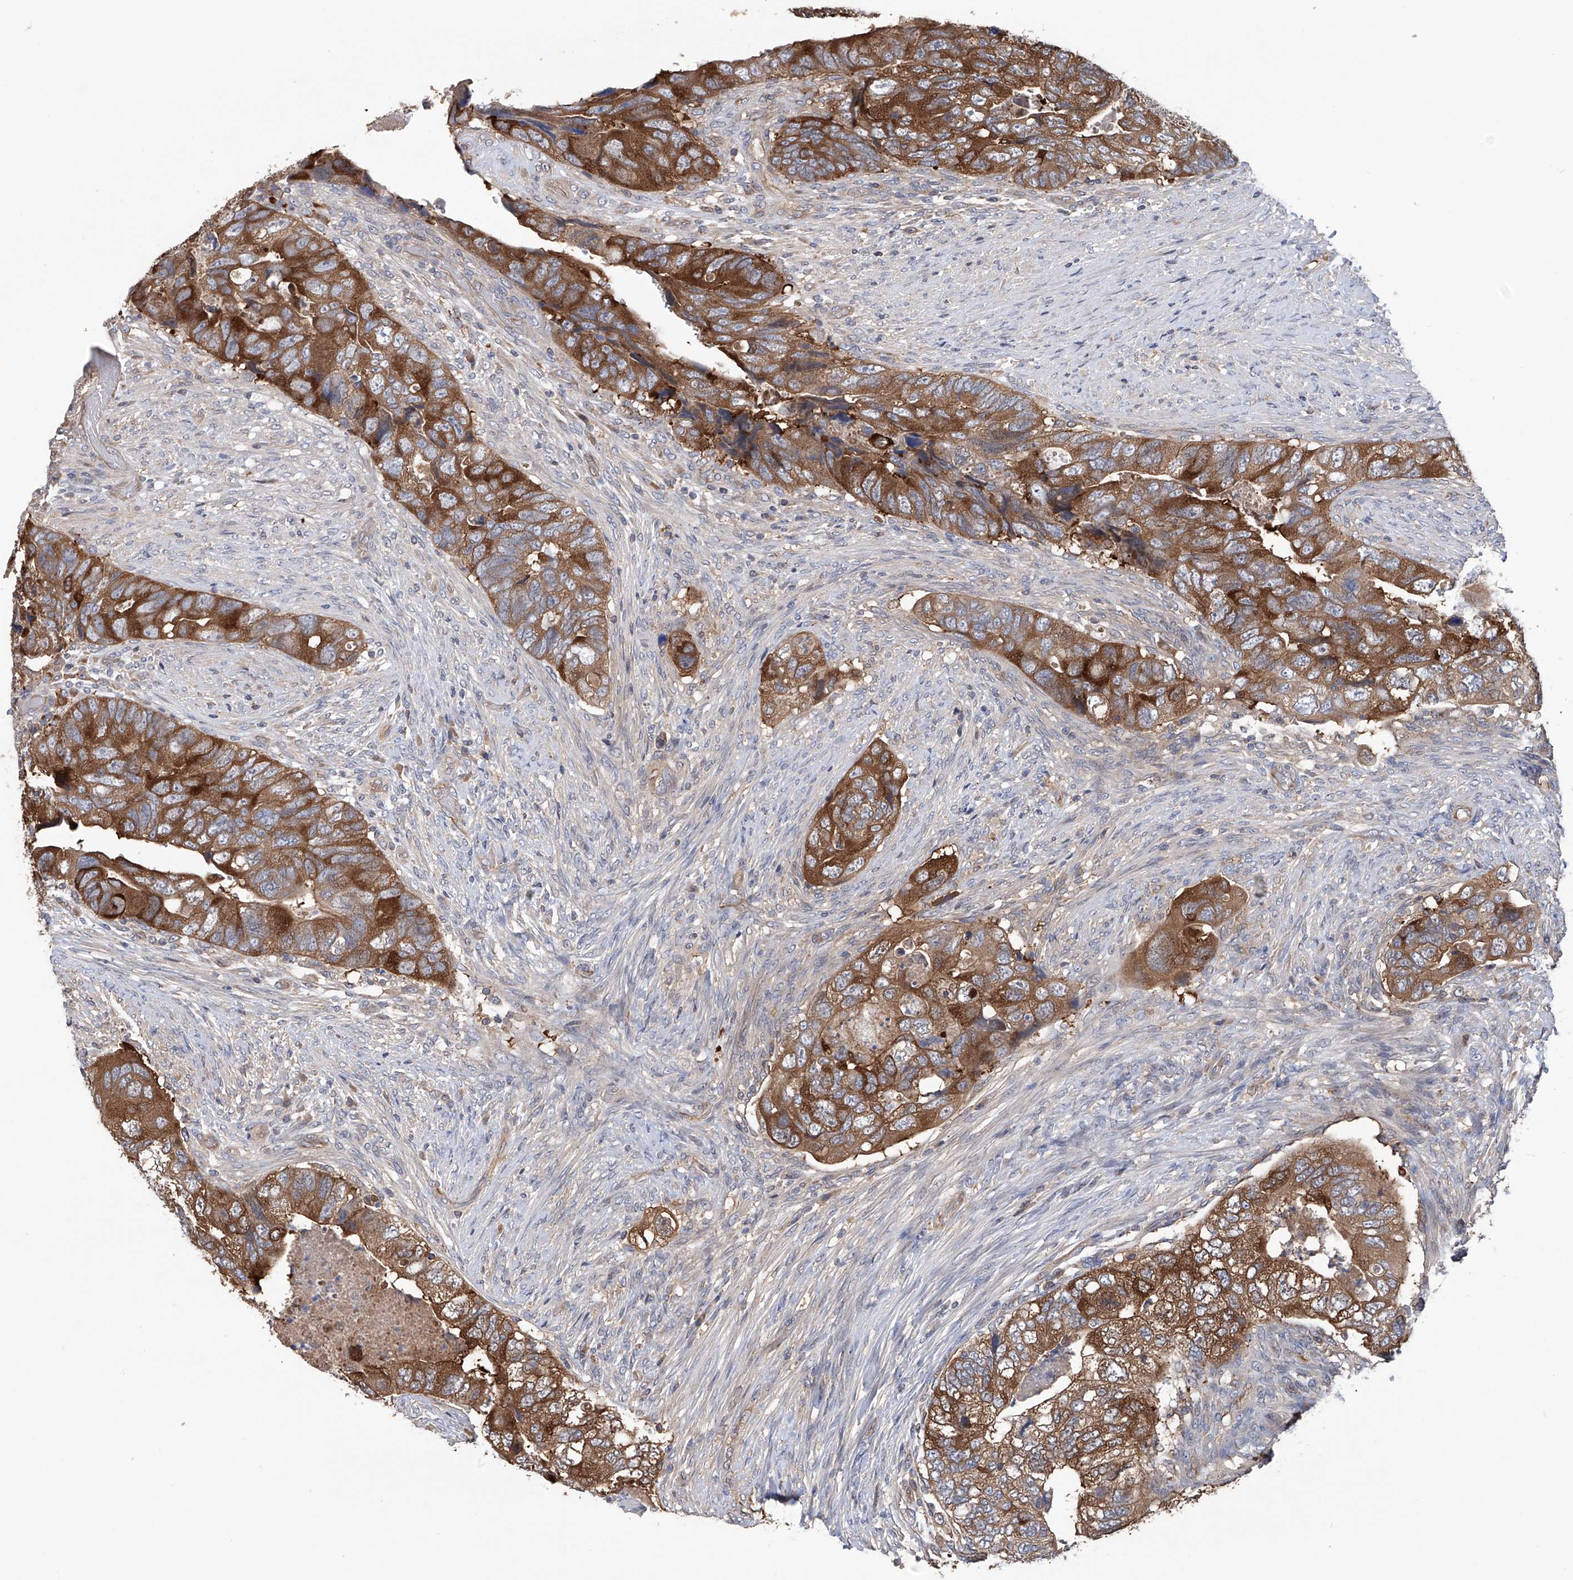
{"staining": {"intensity": "strong", "quantity": ">75%", "location": "cytoplasmic/membranous"}, "tissue": "colorectal cancer", "cell_type": "Tumor cells", "image_type": "cancer", "snomed": [{"axis": "morphology", "description": "Adenocarcinoma, NOS"}, {"axis": "topography", "description": "Rectum"}], "caption": "The histopathology image displays immunohistochemical staining of adenocarcinoma (colorectal). There is strong cytoplasmic/membranous expression is identified in about >75% of tumor cells. The staining was performed using DAB, with brown indicating positive protein expression. Nuclei are stained blue with hematoxylin.", "gene": "NUDT17", "patient": {"sex": "male", "age": 63}}